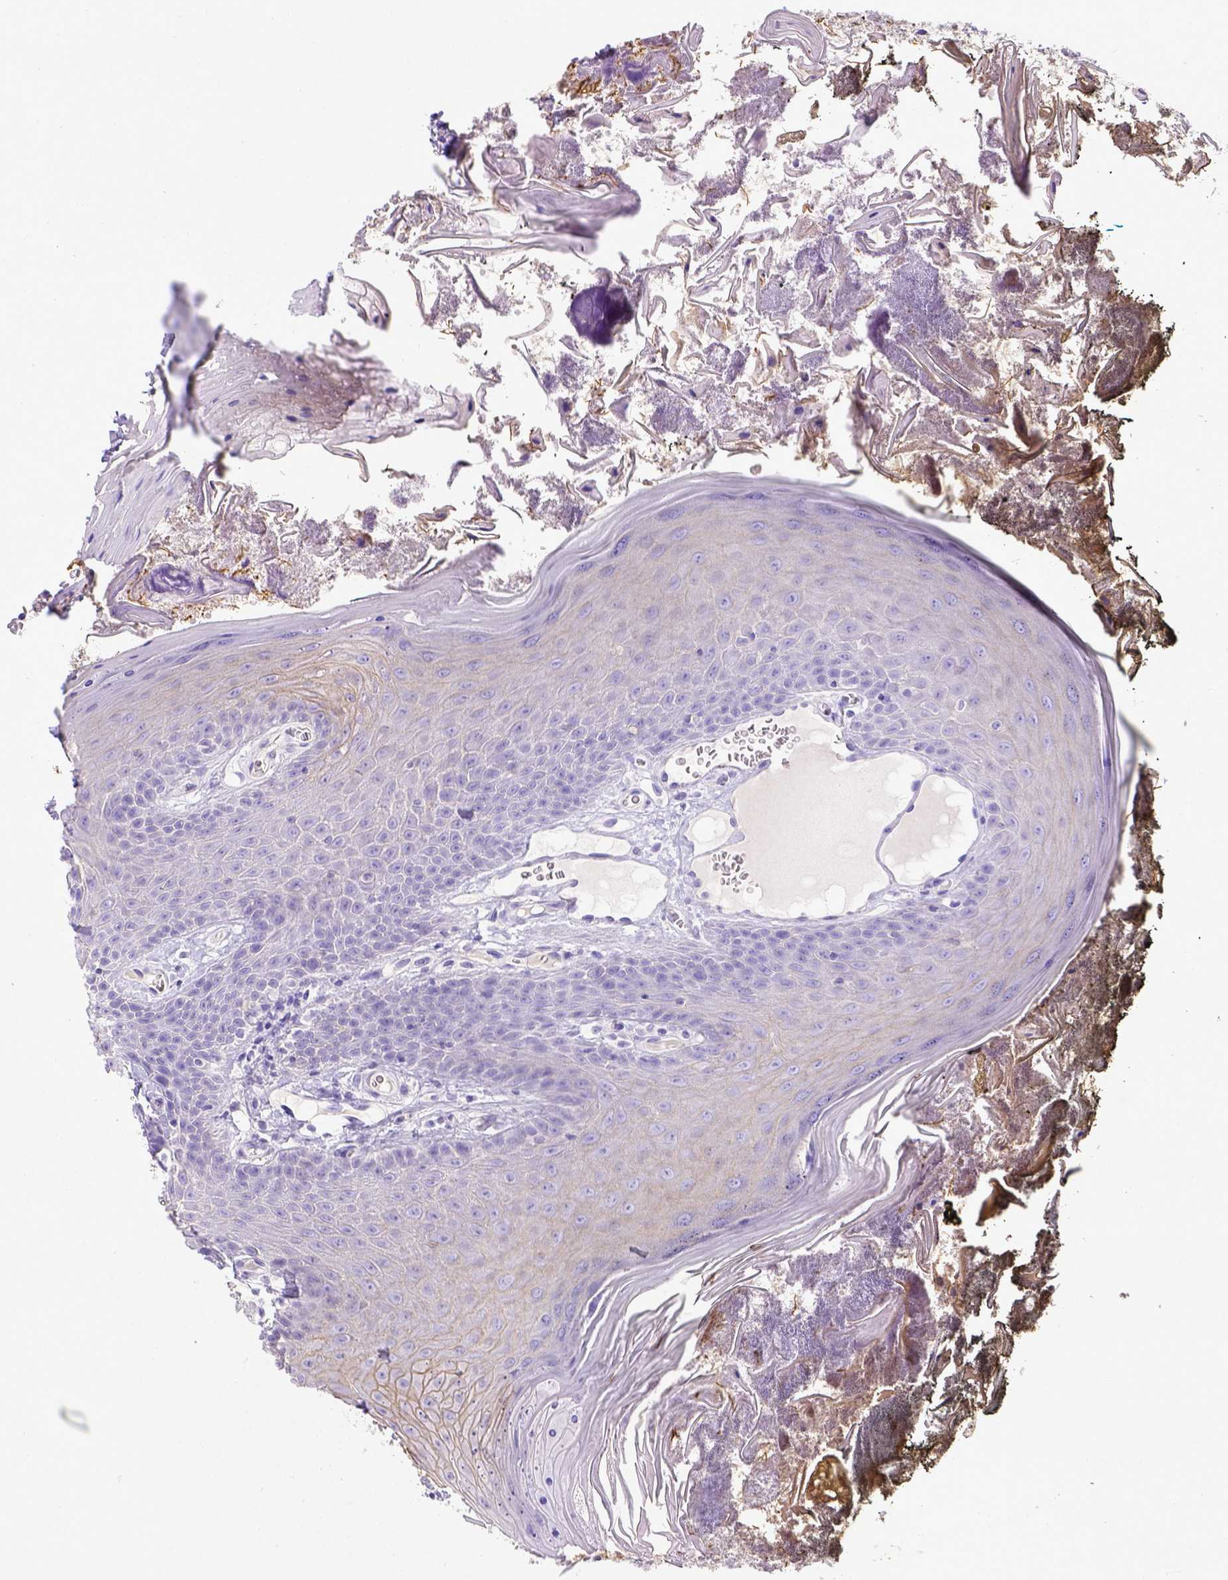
{"staining": {"intensity": "weak", "quantity": "<25%", "location": "cytoplasmic/membranous"}, "tissue": "oral mucosa", "cell_type": "Squamous epithelial cells", "image_type": "normal", "snomed": [{"axis": "morphology", "description": "Normal tissue, NOS"}, {"axis": "topography", "description": "Oral tissue"}], "caption": "DAB (3,3'-diaminobenzidine) immunohistochemical staining of benign oral mucosa exhibits no significant expression in squamous epithelial cells. (Brightfield microscopy of DAB immunohistochemistry (IHC) at high magnification).", "gene": "BTN1A1", "patient": {"sex": "male", "age": 9}}